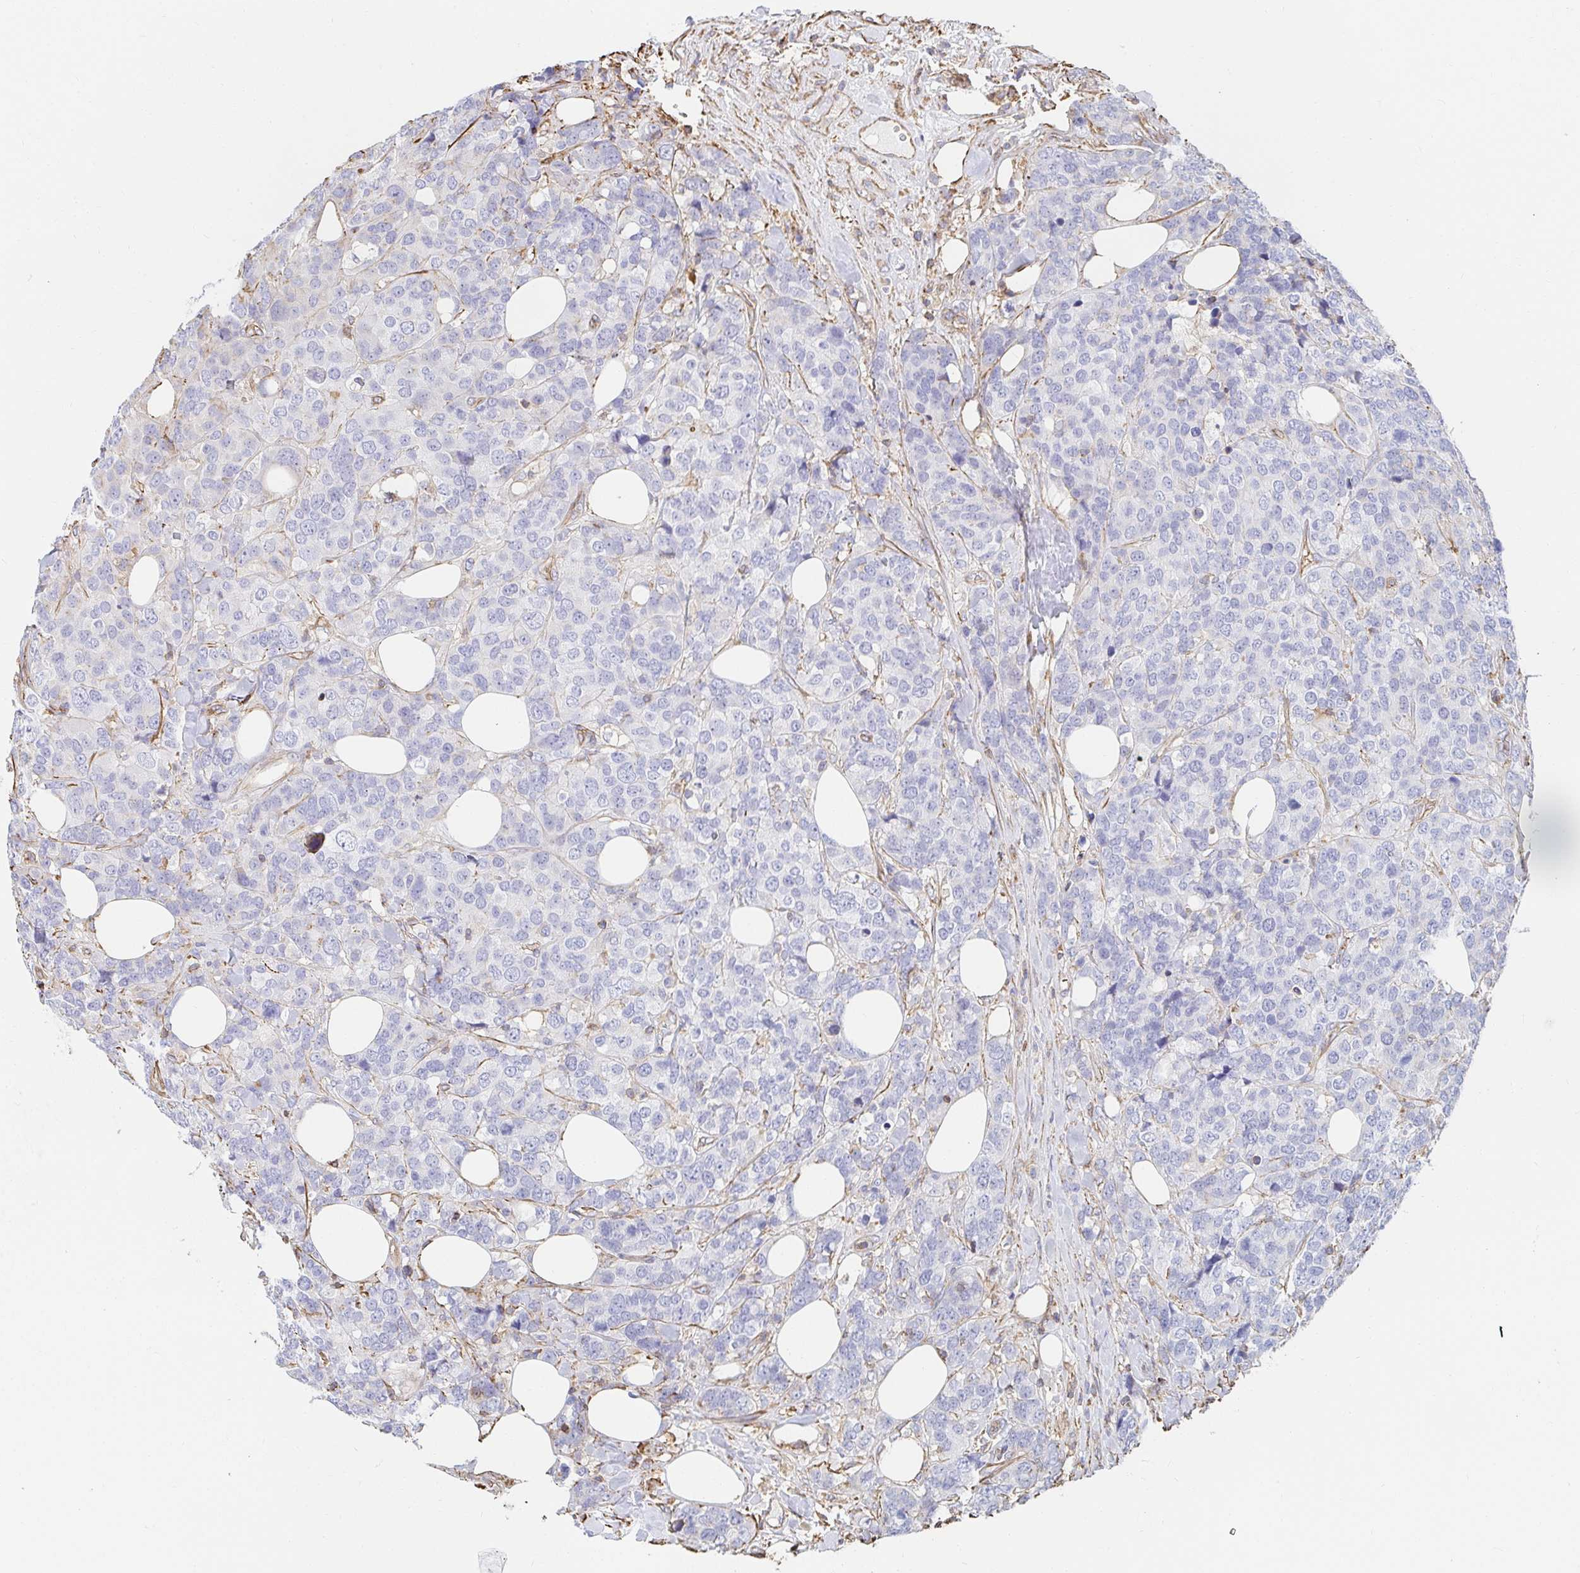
{"staining": {"intensity": "negative", "quantity": "none", "location": "none"}, "tissue": "breast cancer", "cell_type": "Tumor cells", "image_type": "cancer", "snomed": [{"axis": "morphology", "description": "Lobular carcinoma"}, {"axis": "topography", "description": "Breast"}], "caption": "This histopathology image is of breast cancer stained with IHC to label a protein in brown with the nuclei are counter-stained blue. There is no positivity in tumor cells.", "gene": "PTPN14", "patient": {"sex": "female", "age": 59}}